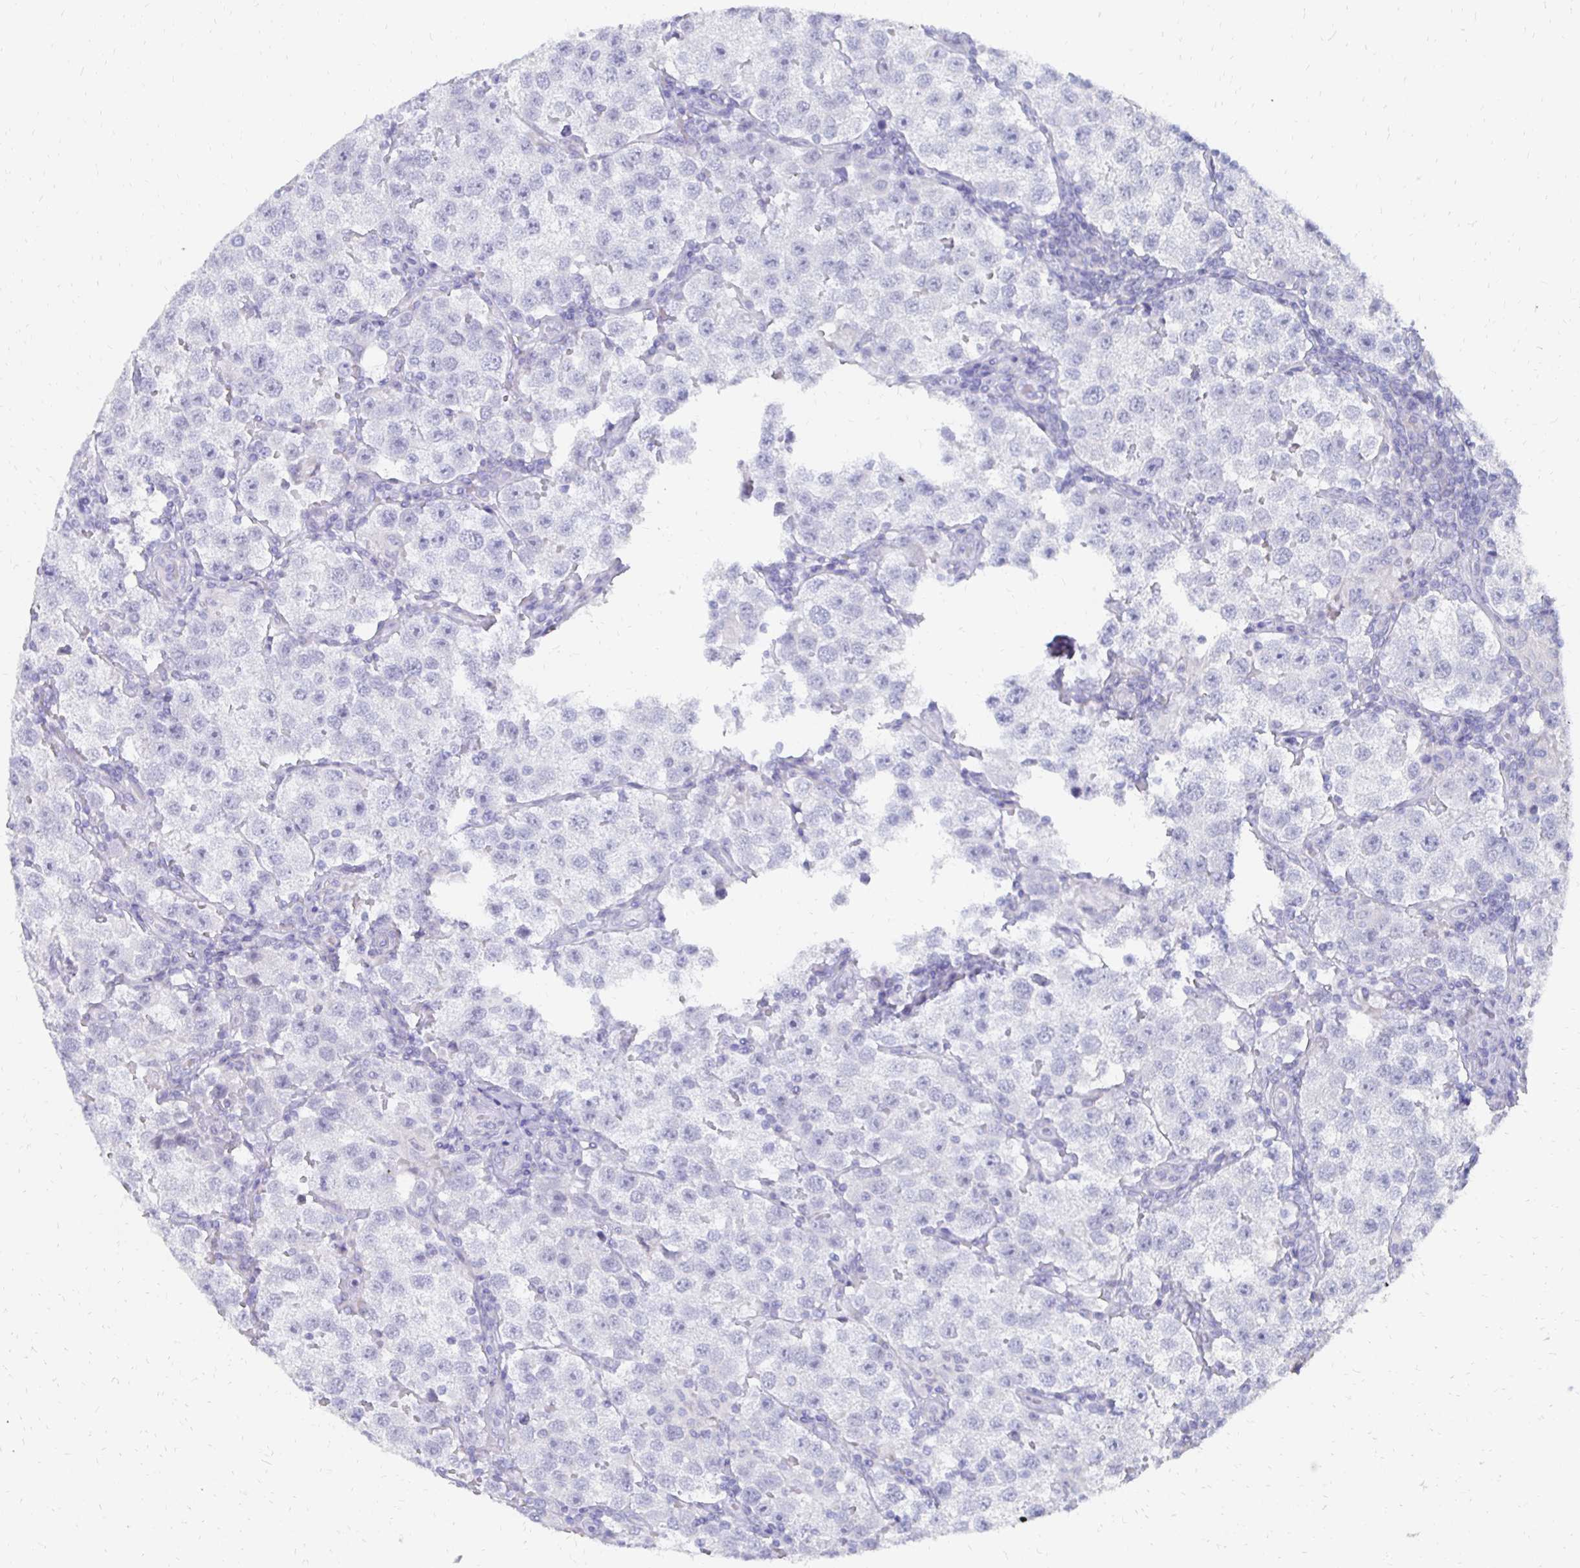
{"staining": {"intensity": "negative", "quantity": "none", "location": "none"}, "tissue": "testis cancer", "cell_type": "Tumor cells", "image_type": "cancer", "snomed": [{"axis": "morphology", "description": "Seminoma, NOS"}, {"axis": "topography", "description": "Testis"}], "caption": "Photomicrograph shows no protein staining in tumor cells of testis seminoma tissue.", "gene": "SYCP3", "patient": {"sex": "male", "age": 37}}